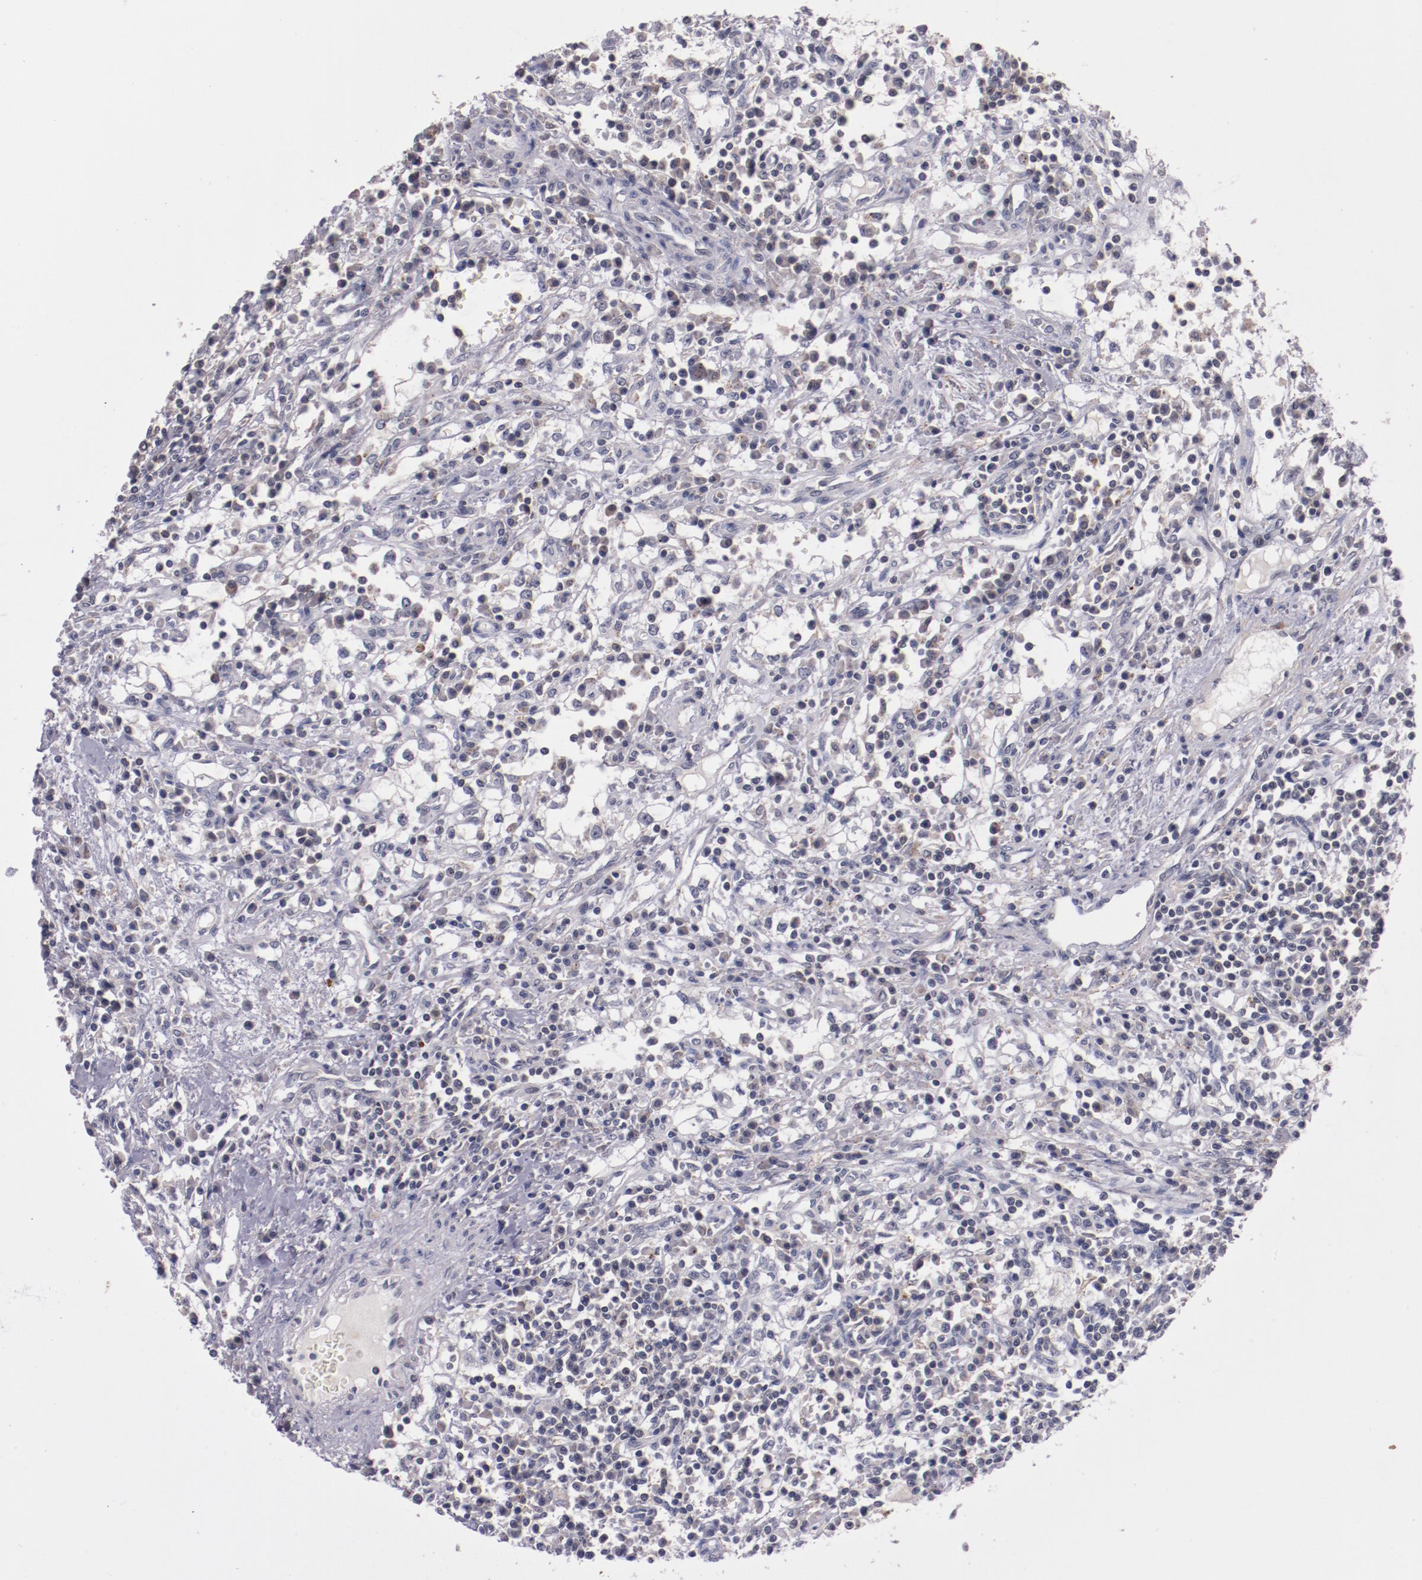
{"staining": {"intensity": "negative", "quantity": "none", "location": "none"}, "tissue": "renal cancer", "cell_type": "Tumor cells", "image_type": "cancer", "snomed": [{"axis": "morphology", "description": "Adenocarcinoma, NOS"}, {"axis": "topography", "description": "Kidney"}], "caption": "Immunohistochemistry image of renal cancer stained for a protein (brown), which demonstrates no staining in tumor cells.", "gene": "SYP", "patient": {"sex": "male", "age": 82}}